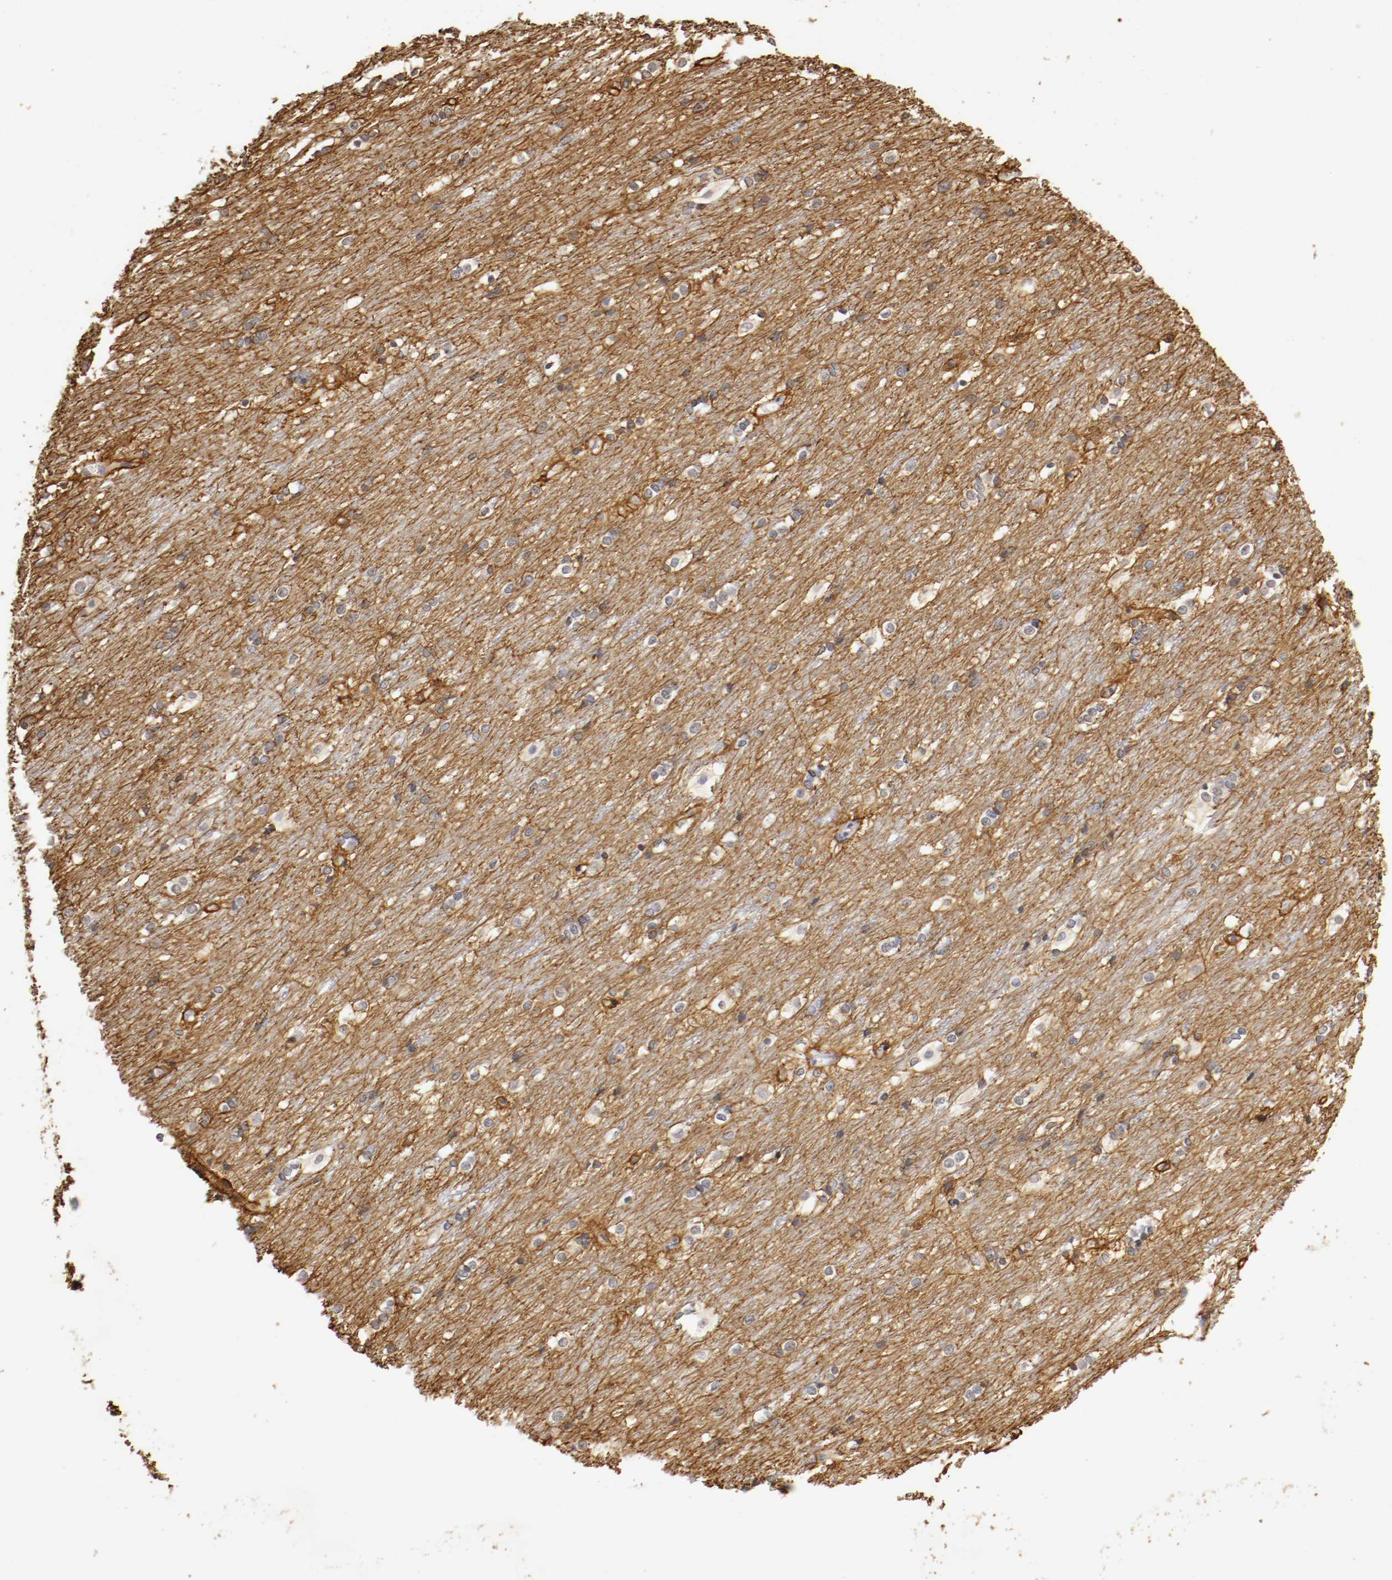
{"staining": {"intensity": "moderate", "quantity": "<25%", "location": "cytoplasmic/membranous"}, "tissue": "caudate", "cell_type": "Glial cells", "image_type": "normal", "snomed": [{"axis": "morphology", "description": "Normal tissue, NOS"}, {"axis": "topography", "description": "Lateral ventricle wall"}], "caption": "Immunohistochemical staining of unremarkable human caudate displays <25% levels of moderate cytoplasmic/membranous protein positivity in about <25% of glial cells.", "gene": "TNFRSF1B", "patient": {"sex": "female", "age": 19}}